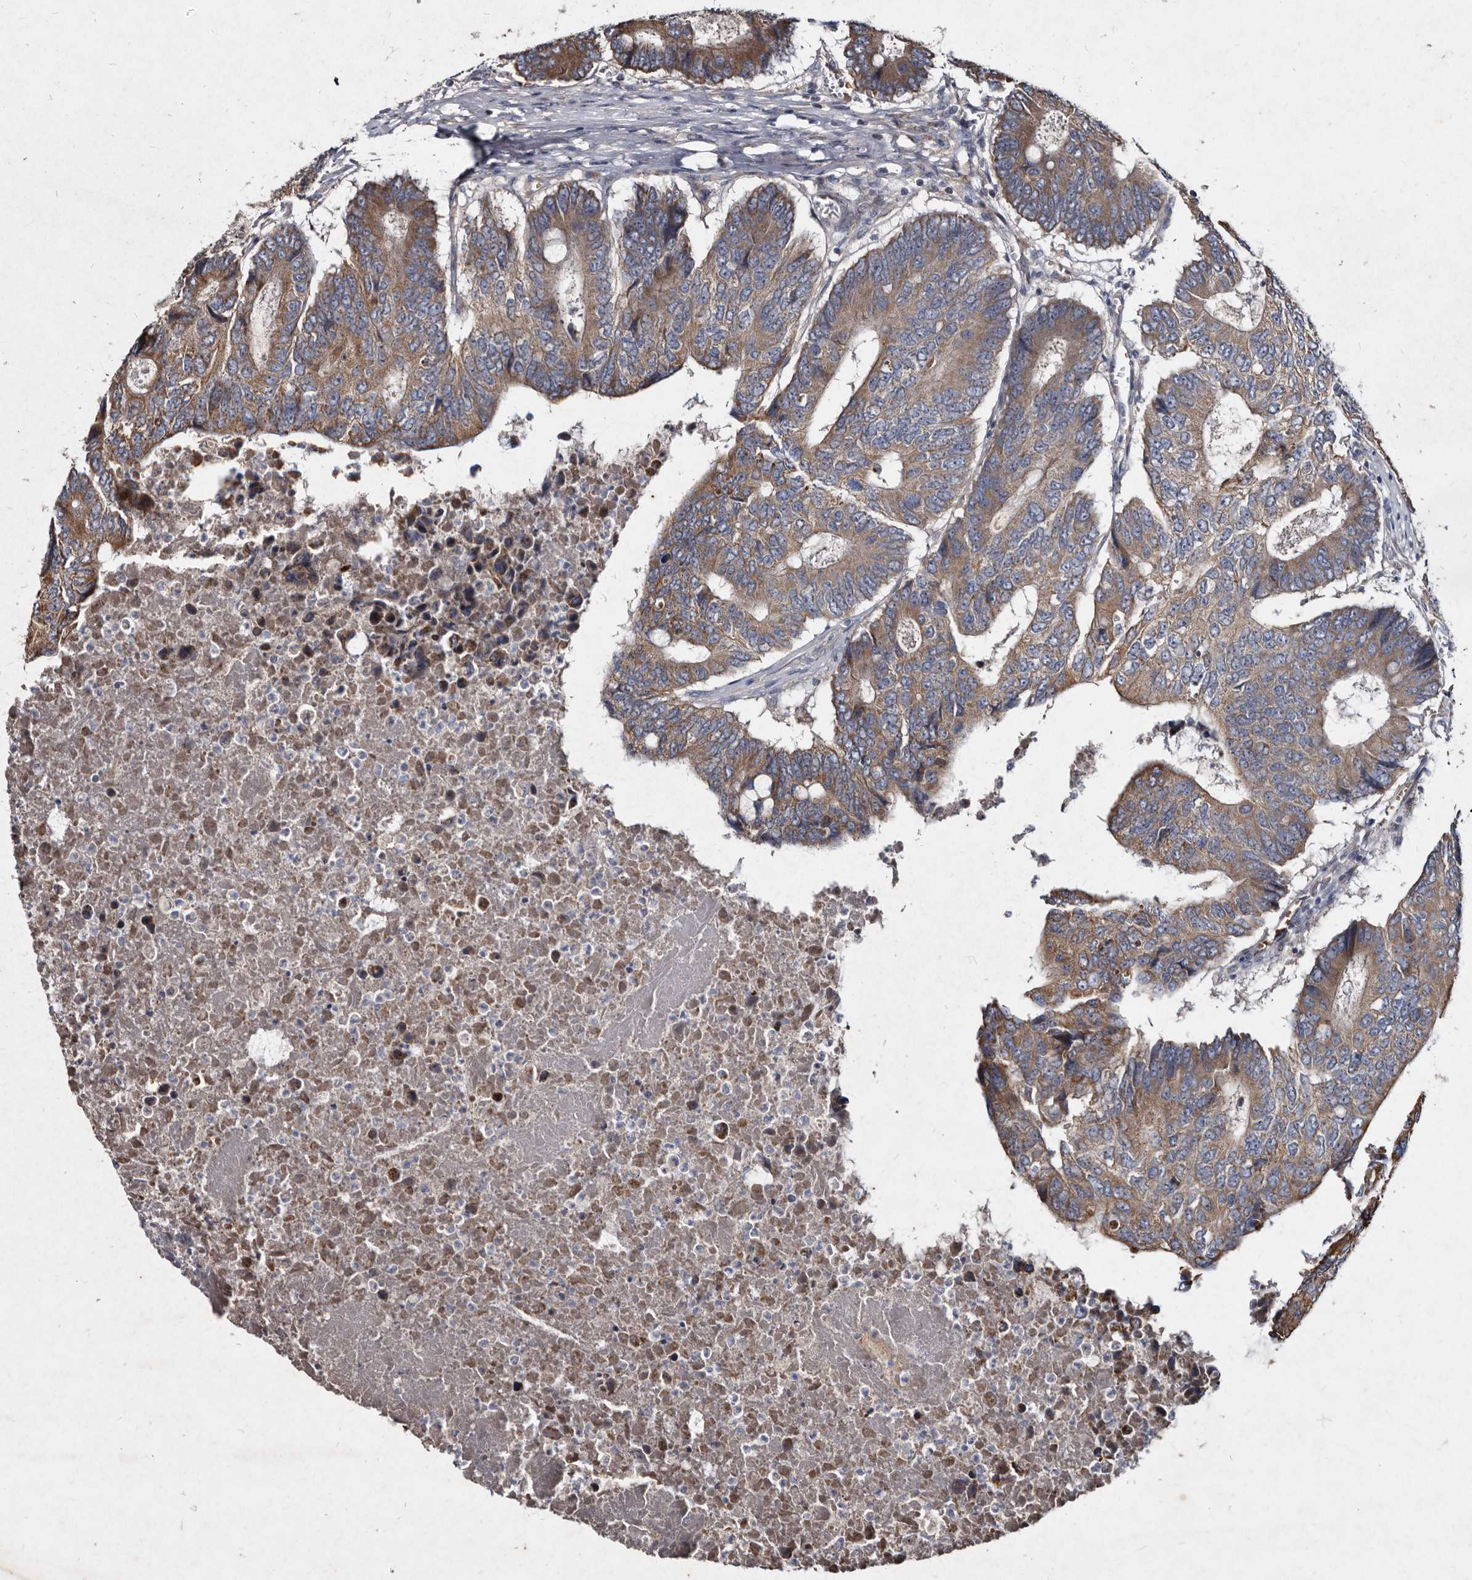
{"staining": {"intensity": "moderate", "quantity": ">75%", "location": "cytoplasmic/membranous"}, "tissue": "colorectal cancer", "cell_type": "Tumor cells", "image_type": "cancer", "snomed": [{"axis": "morphology", "description": "Adenocarcinoma, NOS"}, {"axis": "topography", "description": "Colon"}], "caption": "The immunohistochemical stain highlights moderate cytoplasmic/membranous positivity in tumor cells of colorectal adenocarcinoma tissue.", "gene": "YPEL3", "patient": {"sex": "male", "age": 87}}